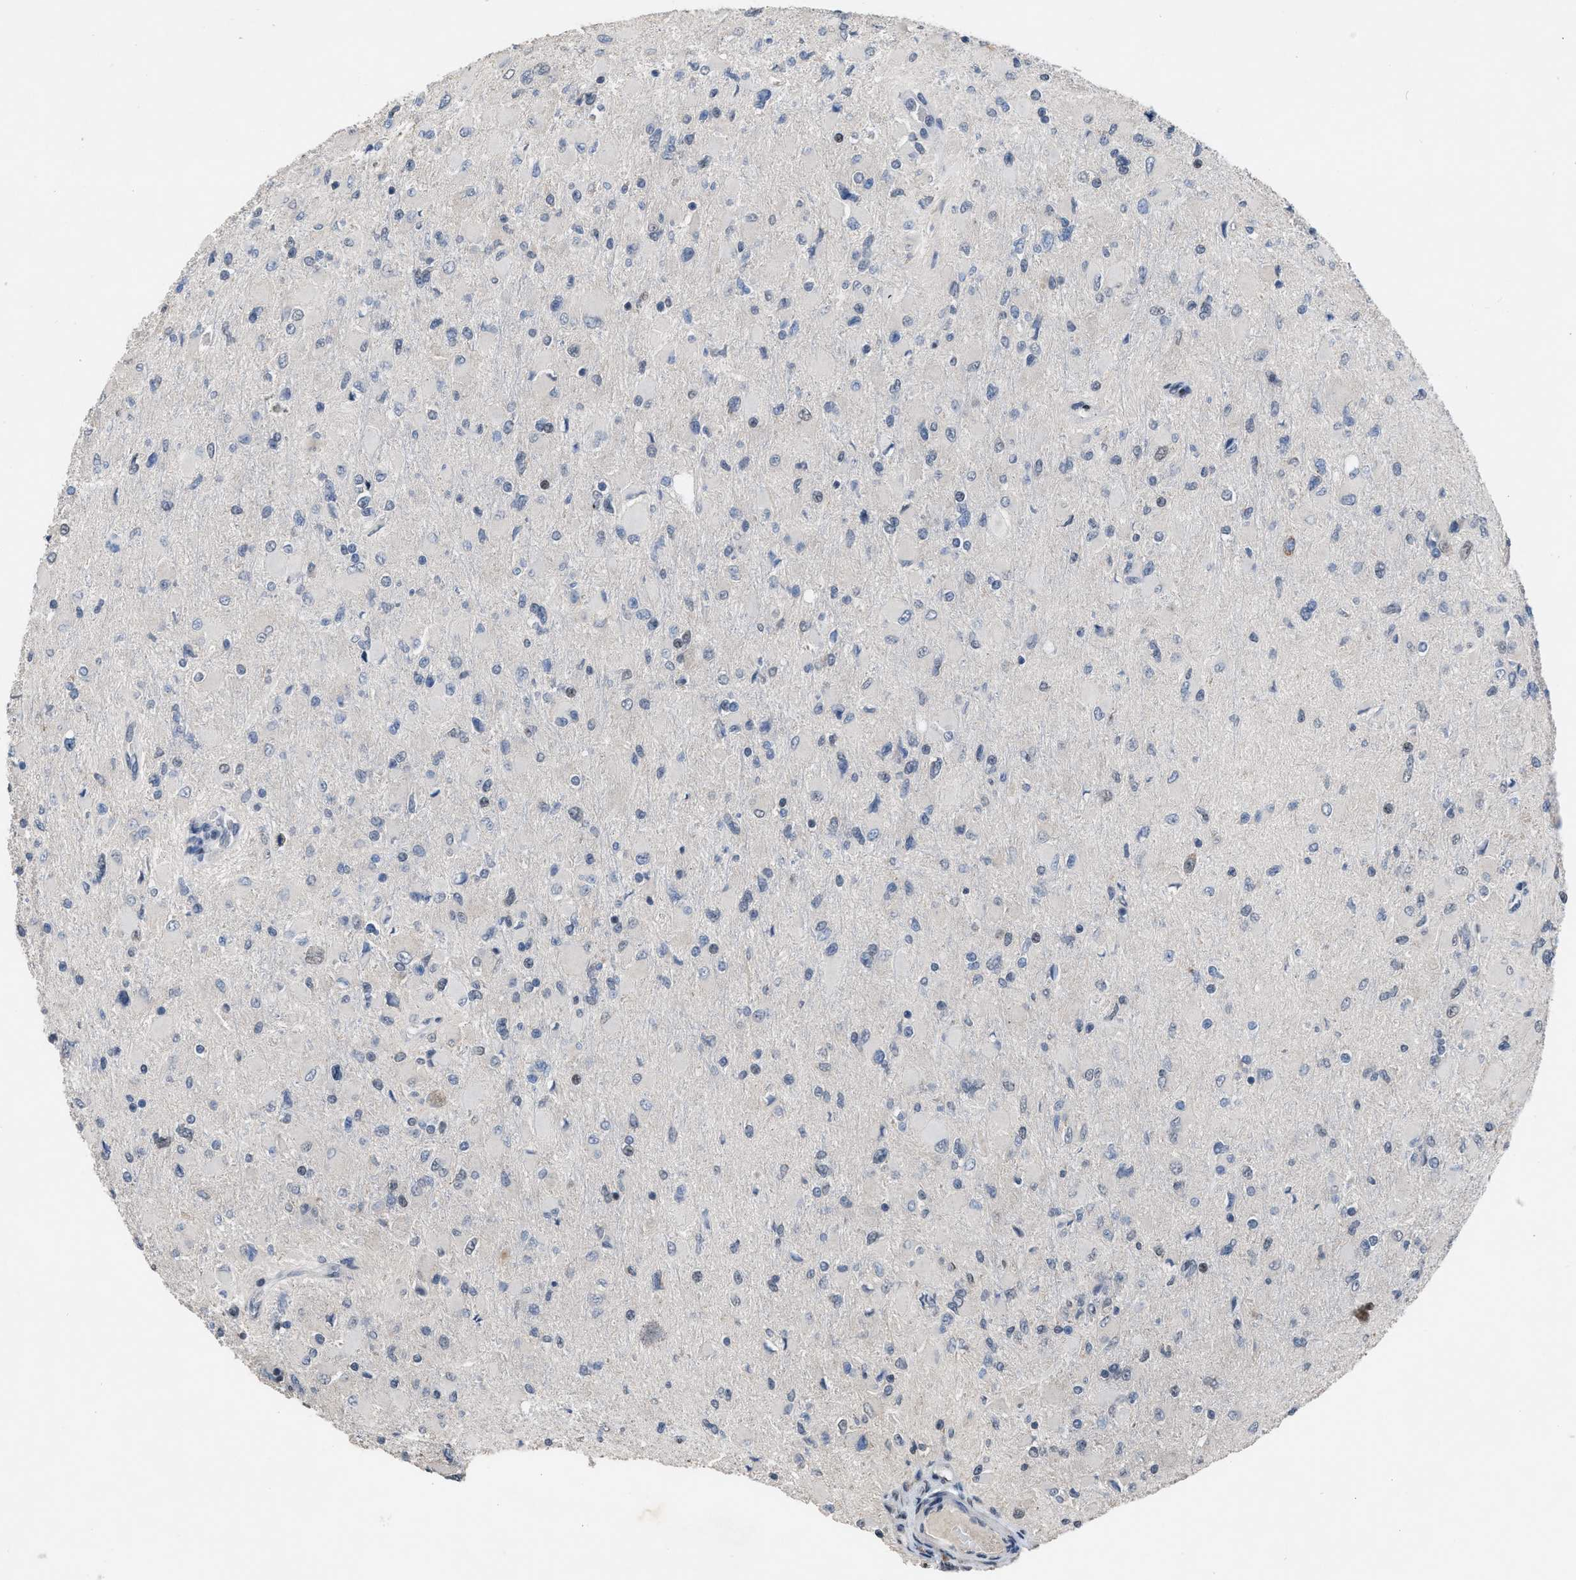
{"staining": {"intensity": "negative", "quantity": "none", "location": "none"}, "tissue": "glioma", "cell_type": "Tumor cells", "image_type": "cancer", "snomed": [{"axis": "morphology", "description": "Glioma, malignant, High grade"}, {"axis": "topography", "description": "Cerebral cortex"}], "caption": "A micrograph of human glioma is negative for staining in tumor cells. (DAB immunohistochemistry with hematoxylin counter stain).", "gene": "SETDB1", "patient": {"sex": "female", "age": 36}}